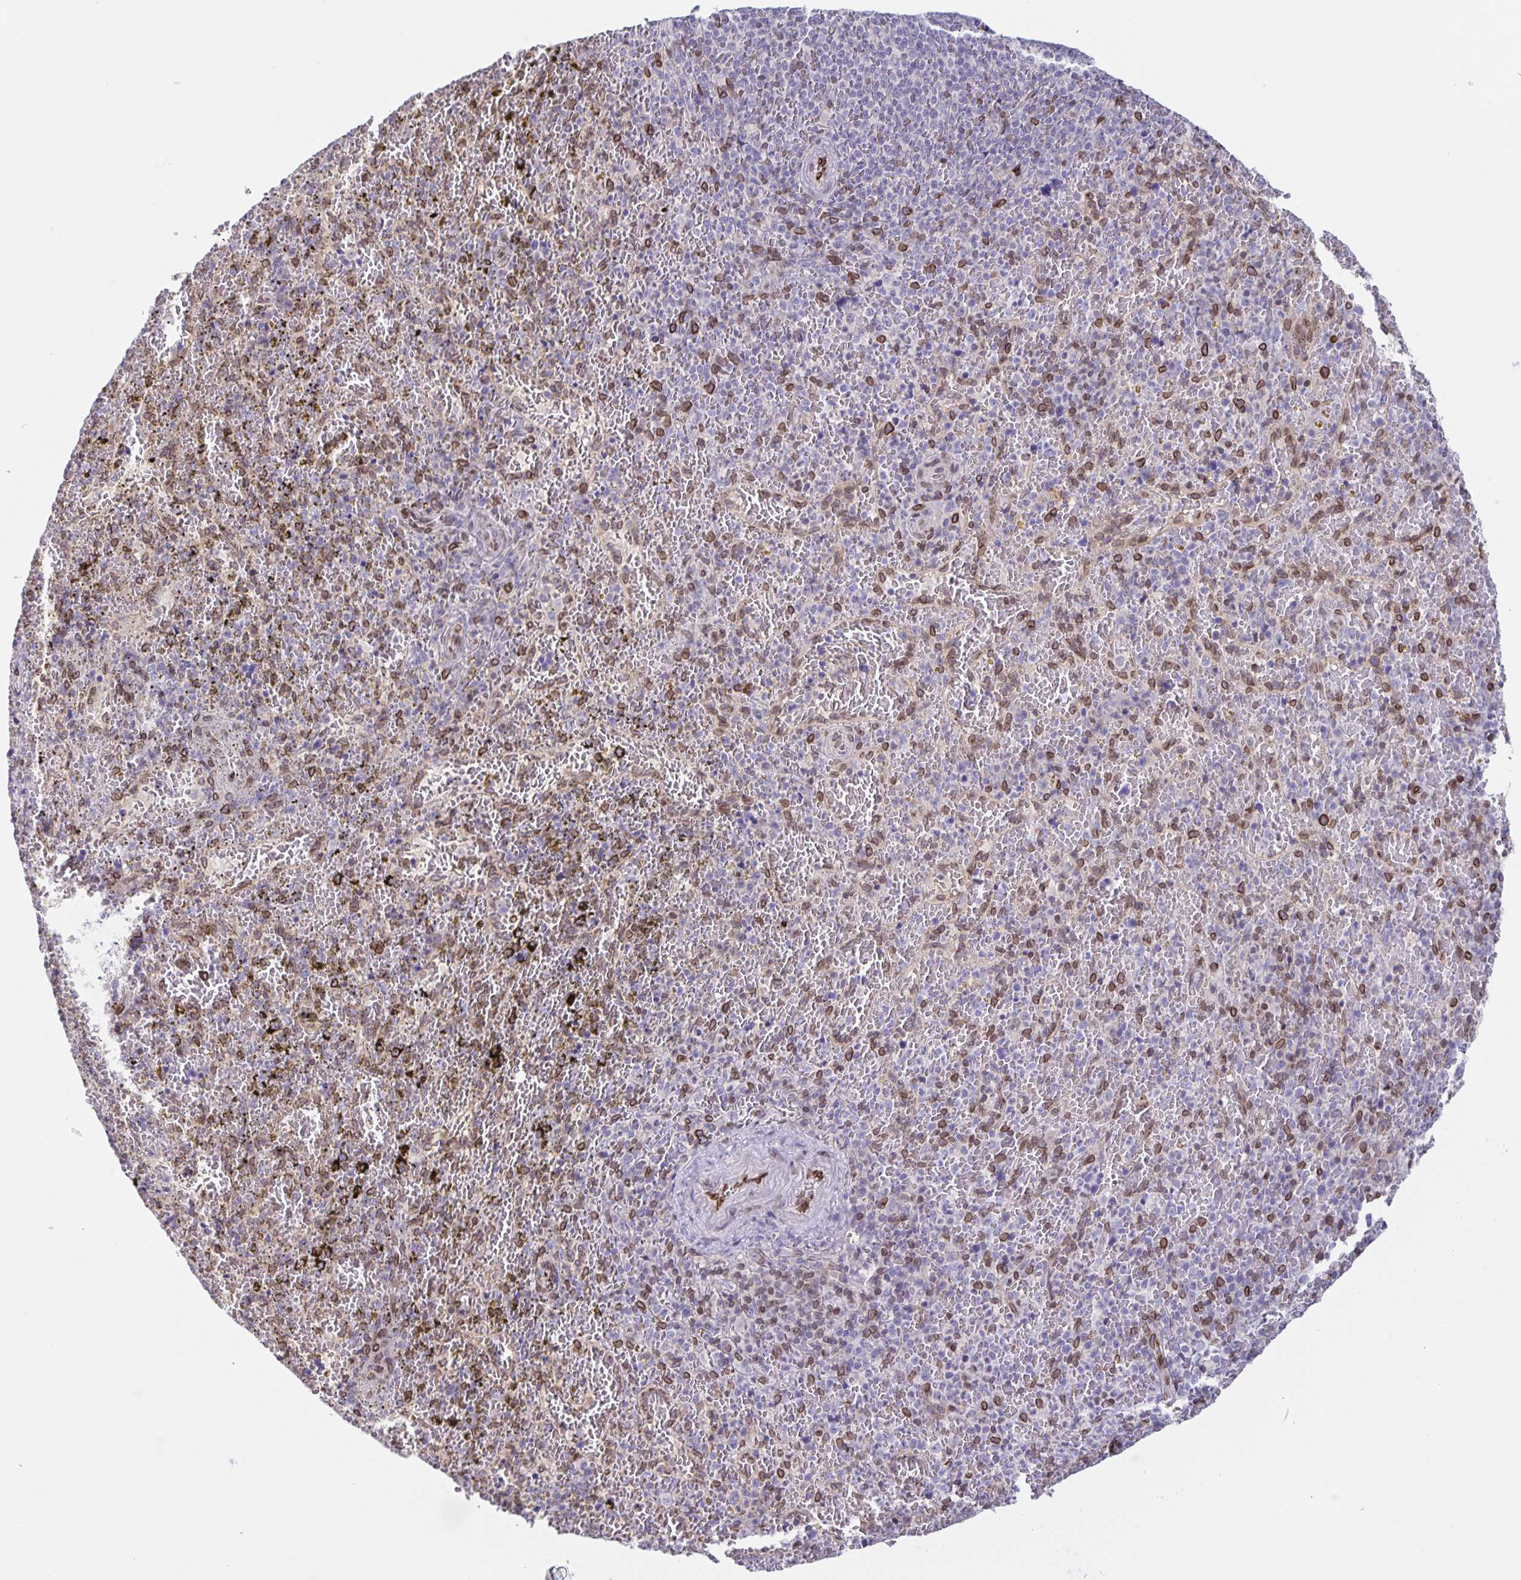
{"staining": {"intensity": "moderate", "quantity": "<25%", "location": "cytoplasmic/membranous,nuclear"}, "tissue": "spleen", "cell_type": "Cells in red pulp", "image_type": "normal", "snomed": [{"axis": "morphology", "description": "Normal tissue, NOS"}, {"axis": "topography", "description": "Spleen"}], "caption": "A brown stain shows moderate cytoplasmic/membranous,nuclear staining of a protein in cells in red pulp of normal human spleen.", "gene": "SYNE2", "patient": {"sex": "female", "age": 50}}